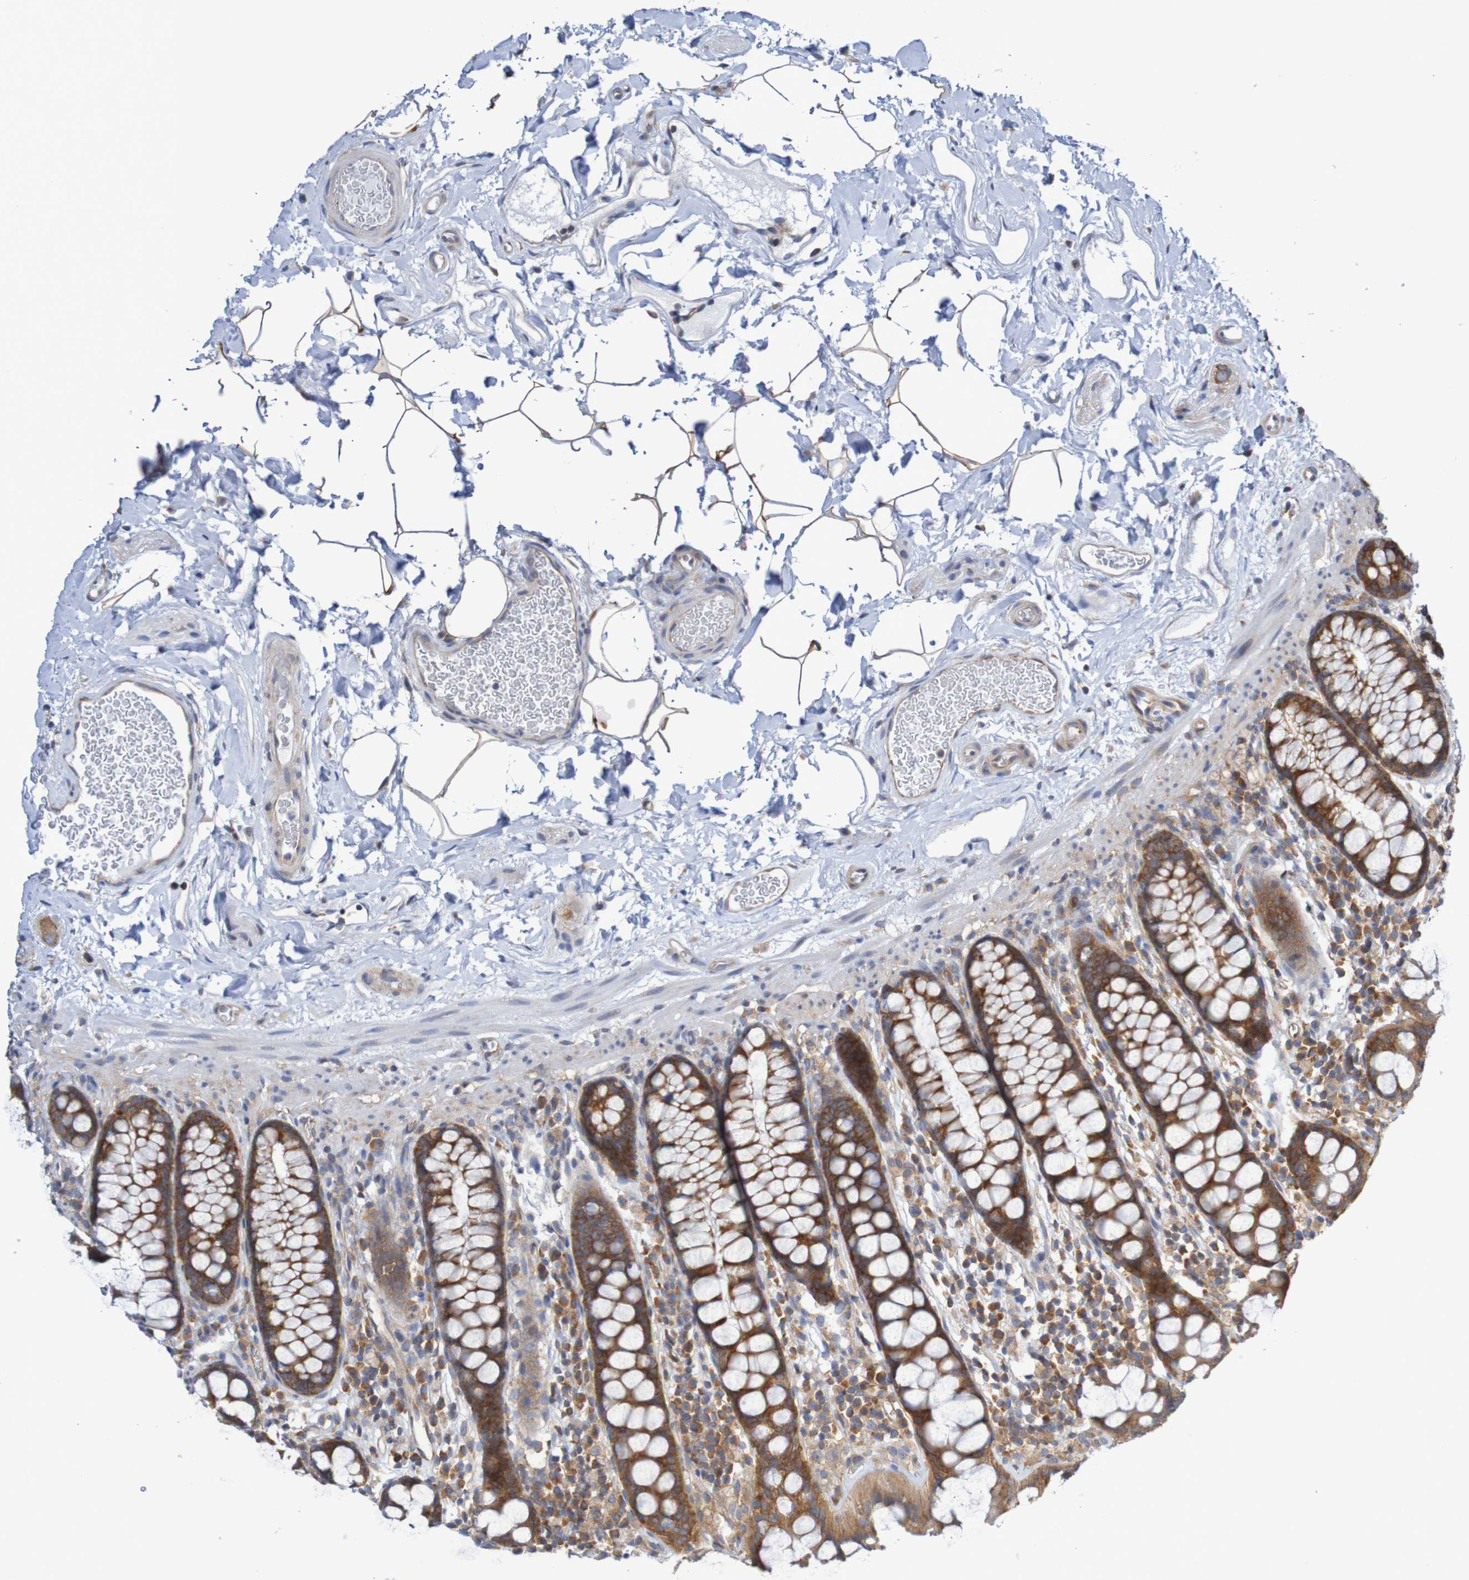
{"staining": {"intensity": "weak", "quantity": ">75%", "location": "cytoplasmic/membranous"}, "tissue": "colon", "cell_type": "Endothelial cells", "image_type": "normal", "snomed": [{"axis": "morphology", "description": "Normal tissue, NOS"}, {"axis": "topography", "description": "Colon"}], "caption": "IHC image of normal colon stained for a protein (brown), which demonstrates low levels of weak cytoplasmic/membranous staining in approximately >75% of endothelial cells.", "gene": "LRRC47", "patient": {"sex": "female", "age": 80}}